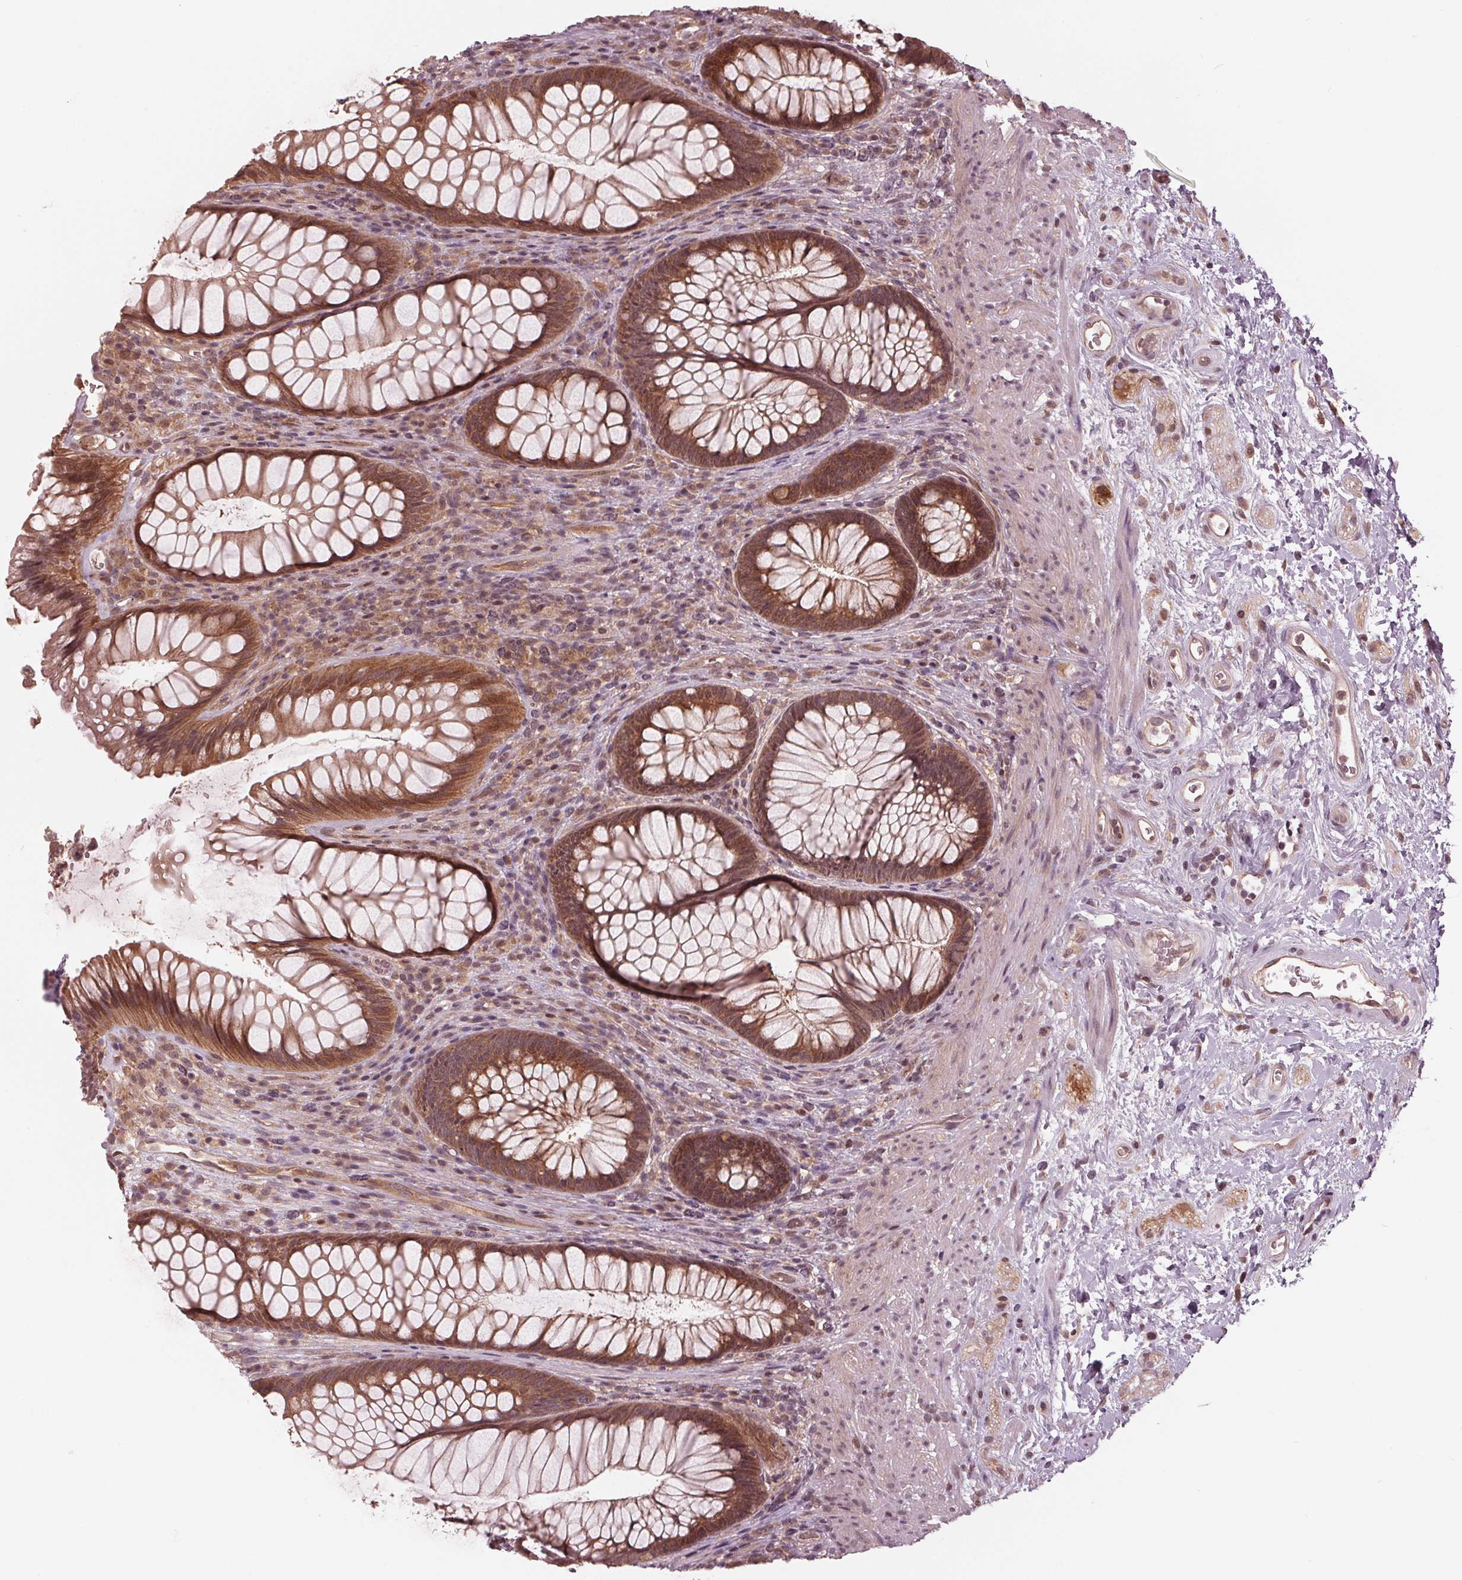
{"staining": {"intensity": "moderate", "quantity": ">75%", "location": "cytoplasmic/membranous,nuclear"}, "tissue": "rectum", "cell_type": "Glandular cells", "image_type": "normal", "snomed": [{"axis": "morphology", "description": "Normal tissue, NOS"}, {"axis": "topography", "description": "Smooth muscle"}, {"axis": "topography", "description": "Rectum"}], "caption": "Benign rectum was stained to show a protein in brown. There is medium levels of moderate cytoplasmic/membranous,nuclear expression in approximately >75% of glandular cells.", "gene": "ZNF471", "patient": {"sex": "male", "age": 53}}